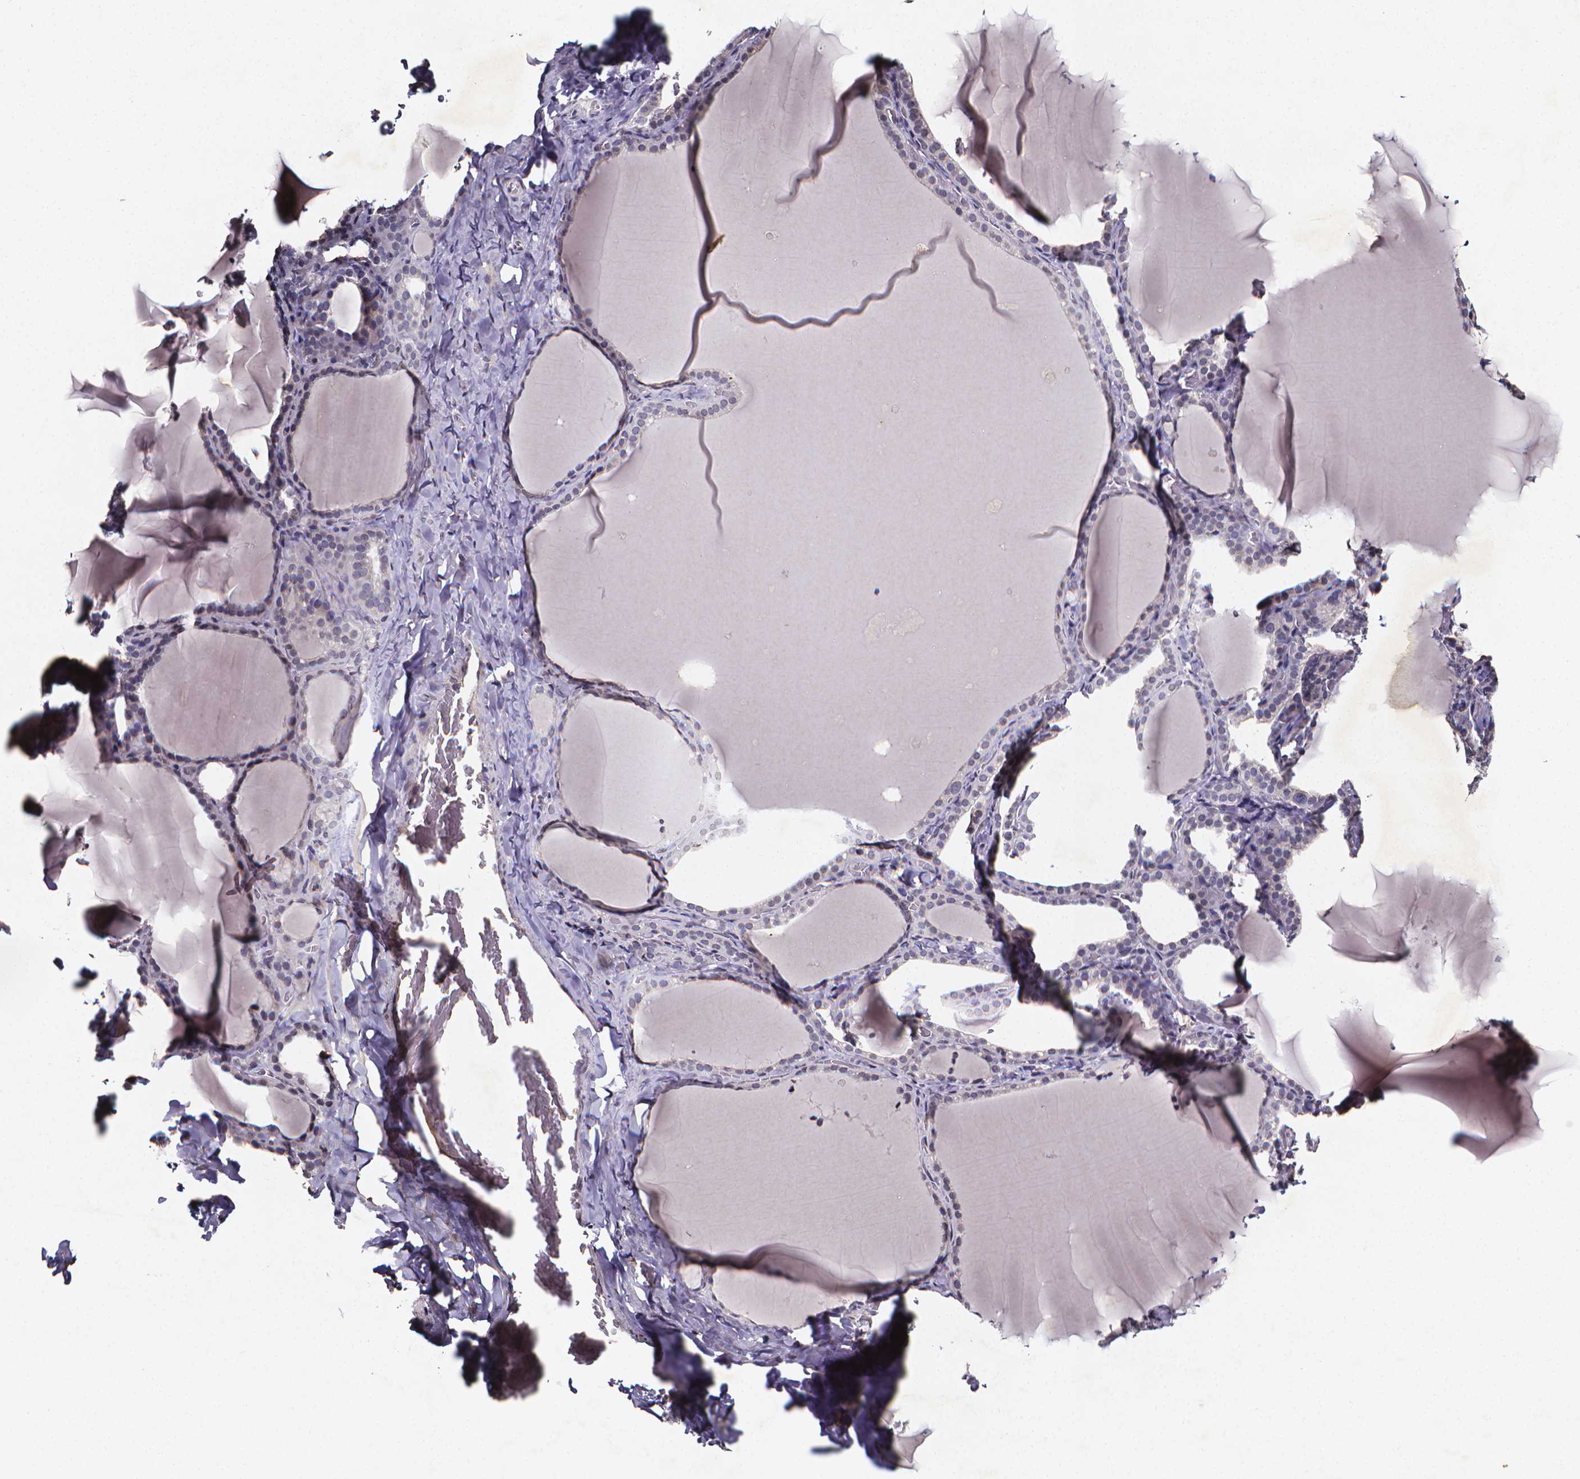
{"staining": {"intensity": "negative", "quantity": "none", "location": "none"}, "tissue": "thyroid gland", "cell_type": "Glandular cells", "image_type": "normal", "snomed": [{"axis": "morphology", "description": "Normal tissue, NOS"}, {"axis": "topography", "description": "Thyroid gland"}], "caption": "An immunohistochemistry image of unremarkable thyroid gland is shown. There is no staining in glandular cells of thyroid gland. (IHC, brightfield microscopy, high magnification).", "gene": "TP73", "patient": {"sex": "female", "age": 22}}